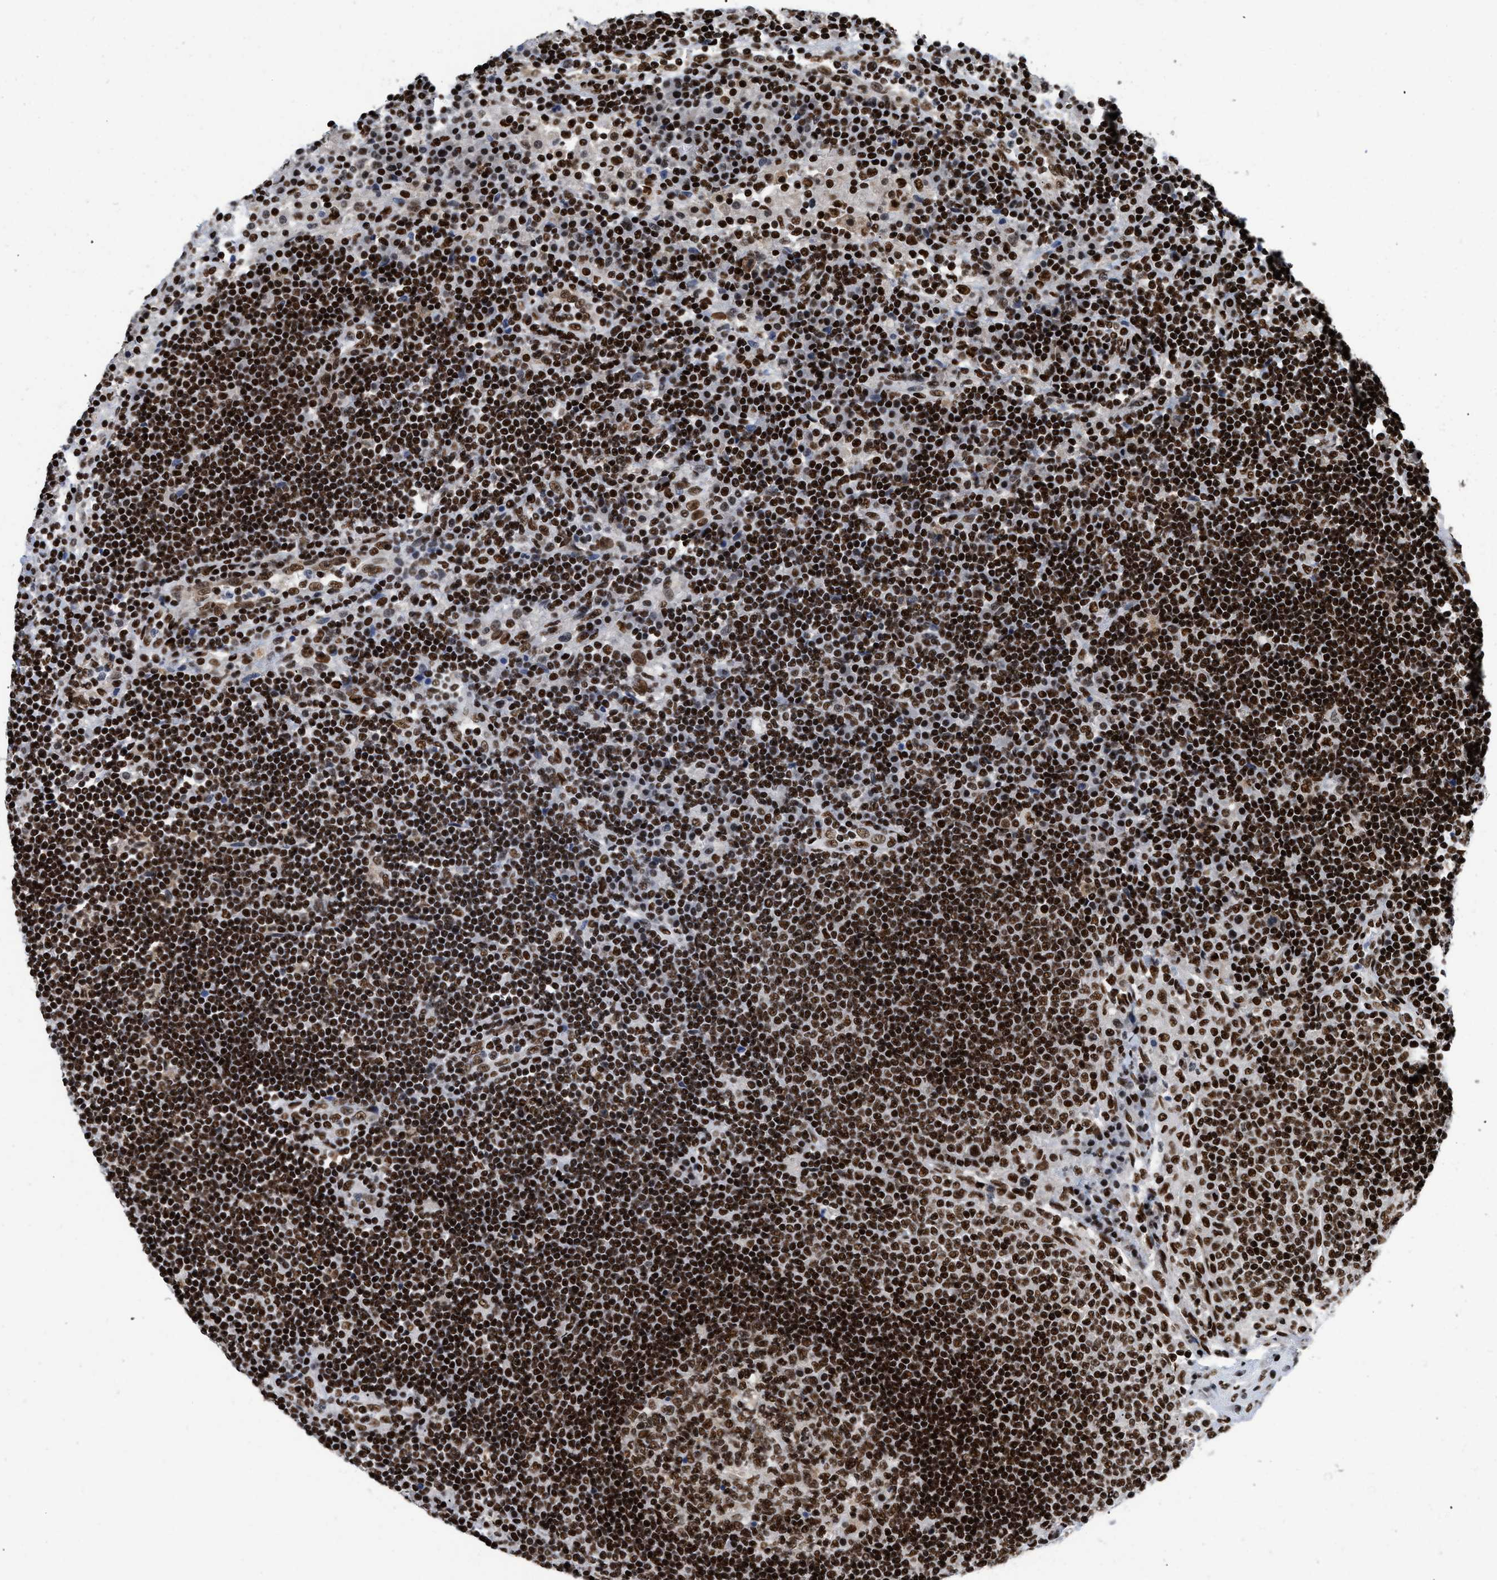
{"staining": {"intensity": "strong", "quantity": ">75%", "location": "nuclear"}, "tissue": "lymph node", "cell_type": "Germinal center cells", "image_type": "normal", "snomed": [{"axis": "morphology", "description": "Normal tissue, NOS"}, {"axis": "topography", "description": "Lymph node"}], "caption": "Lymph node stained with a brown dye displays strong nuclear positive positivity in approximately >75% of germinal center cells.", "gene": "CREB1", "patient": {"sex": "female", "age": 53}}